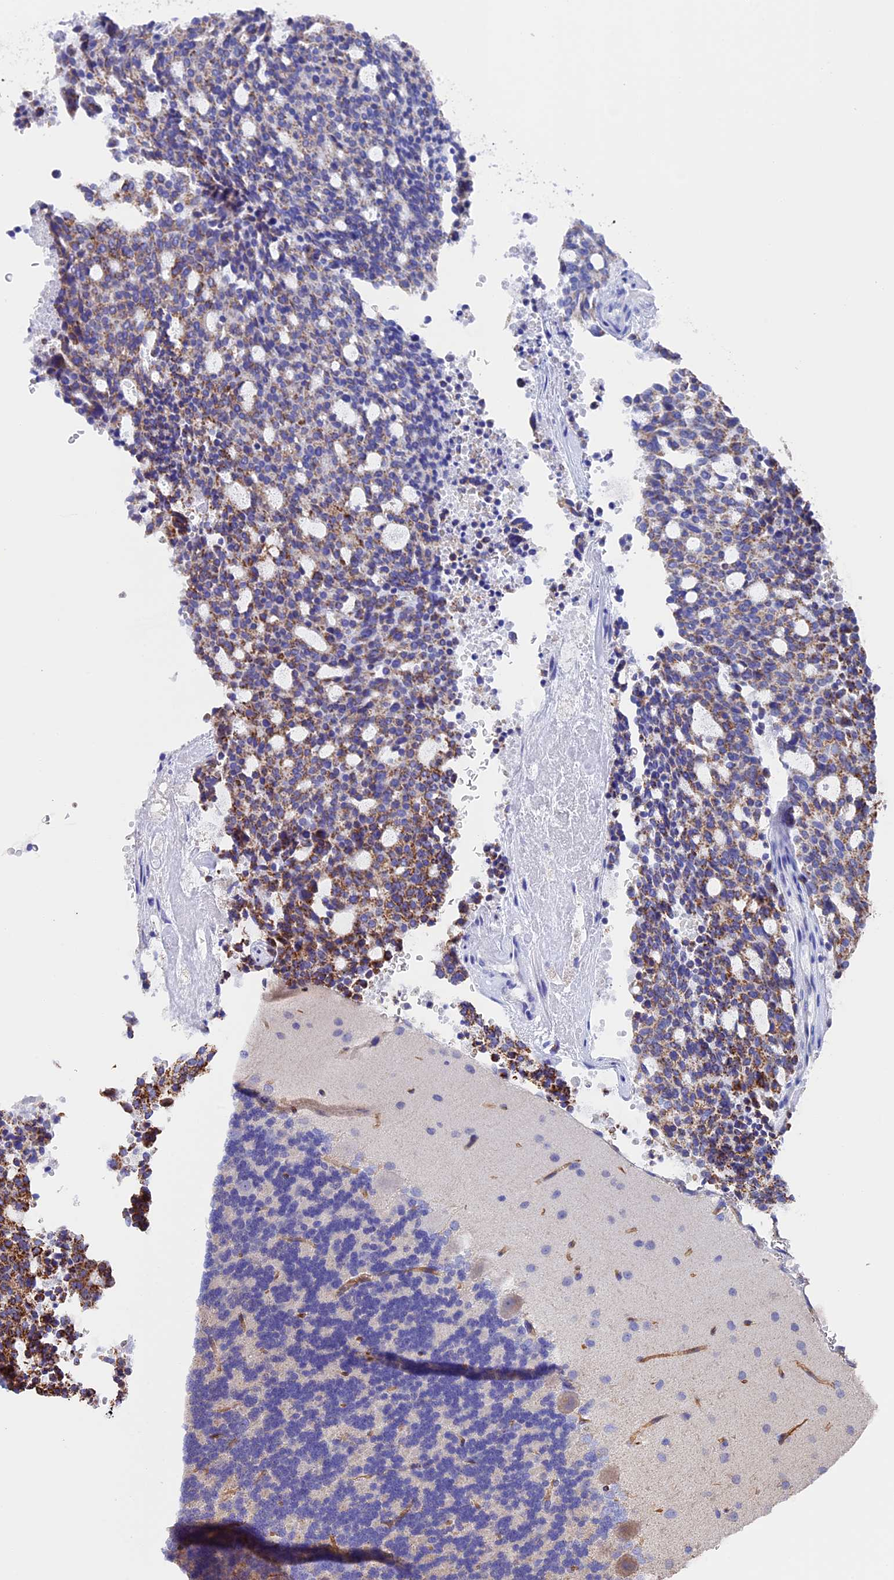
{"staining": {"intensity": "moderate", "quantity": ">75%", "location": "cytoplasmic/membranous"}, "tissue": "carcinoid", "cell_type": "Tumor cells", "image_type": "cancer", "snomed": [{"axis": "morphology", "description": "Carcinoid, malignant, NOS"}, {"axis": "topography", "description": "Pancreas"}], "caption": "Protein expression by IHC shows moderate cytoplasmic/membranous staining in approximately >75% of tumor cells in carcinoid.", "gene": "ADAT1", "patient": {"sex": "female", "age": 54}}